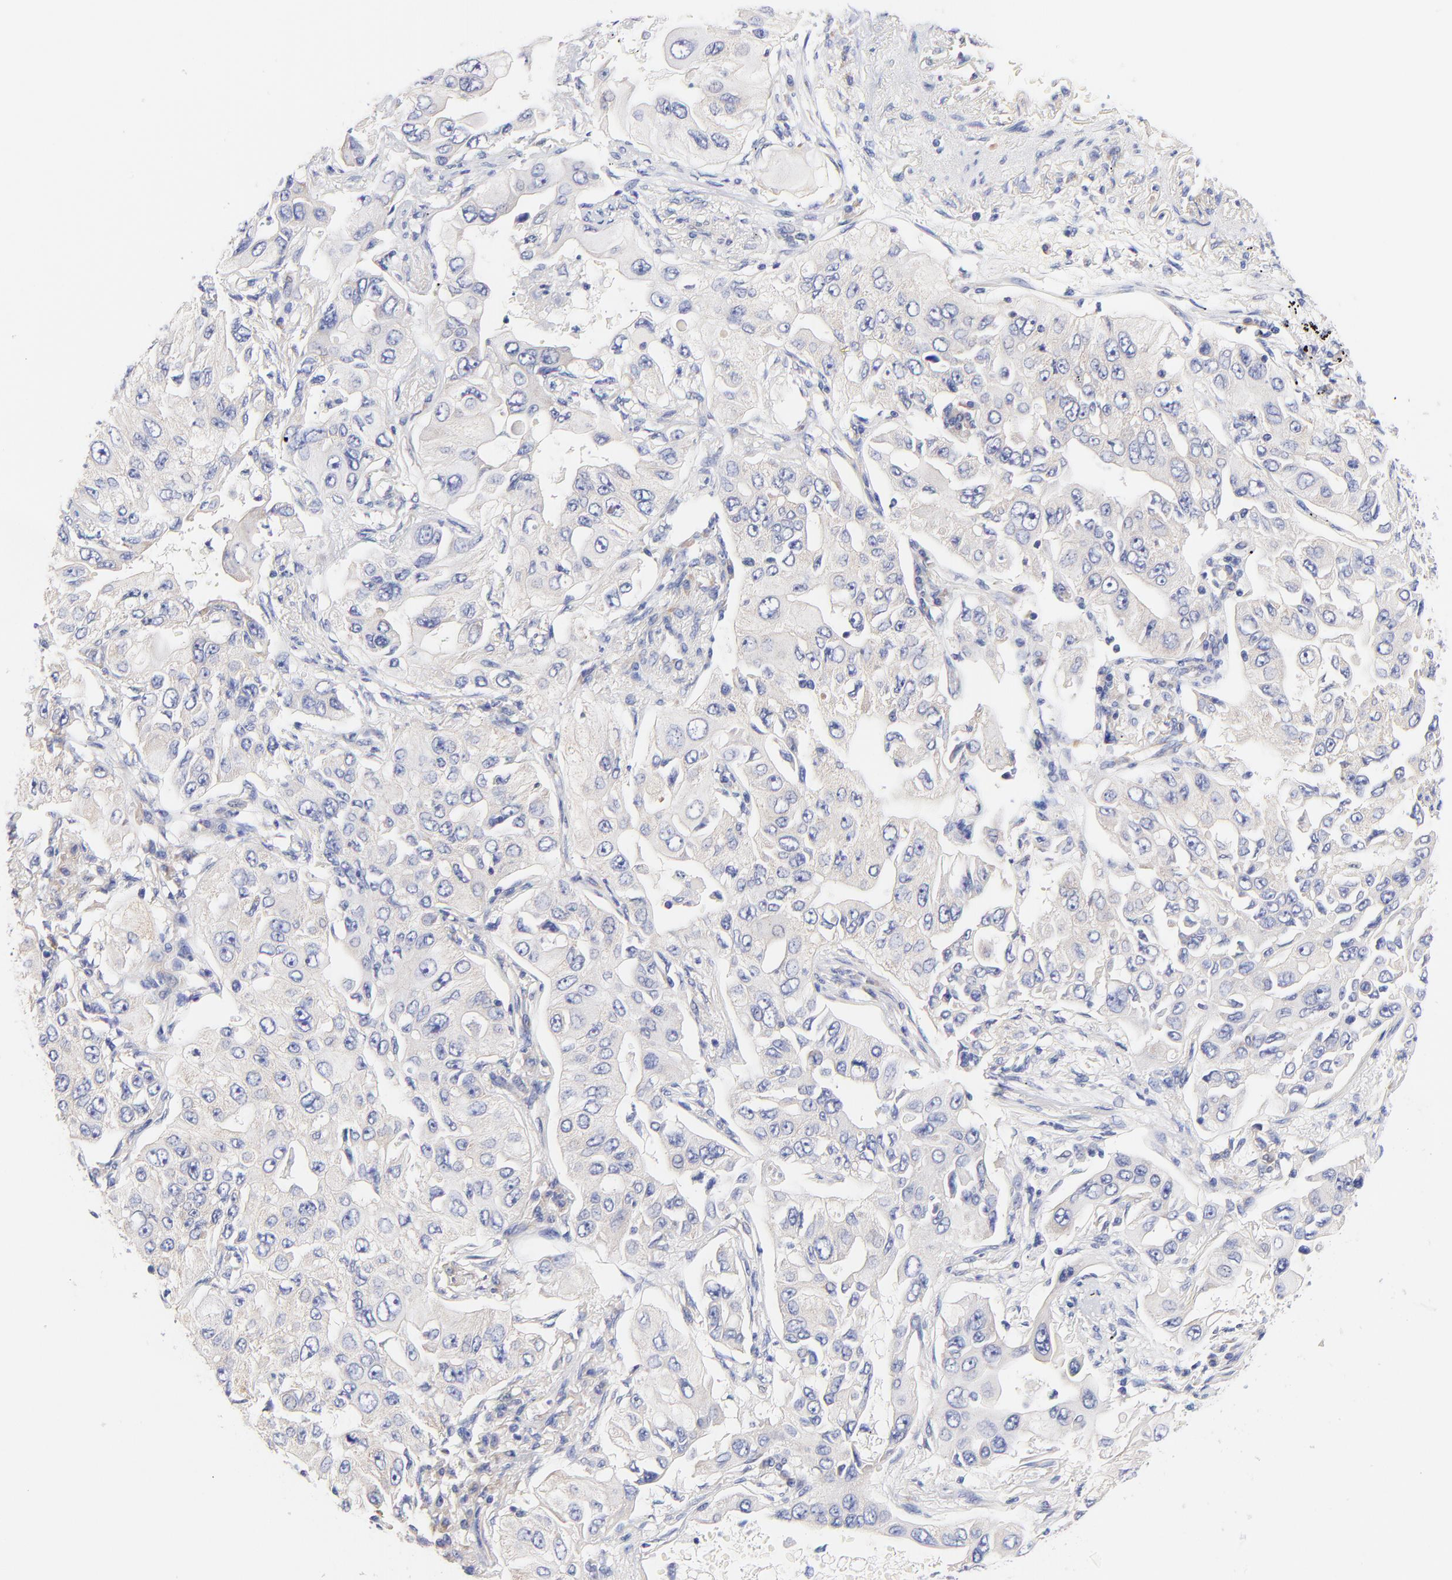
{"staining": {"intensity": "negative", "quantity": "none", "location": "none"}, "tissue": "lung cancer", "cell_type": "Tumor cells", "image_type": "cancer", "snomed": [{"axis": "morphology", "description": "Adenocarcinoma, NOS"}, {"axis": "topography", "description": "Lung"}], "caption": "Immunohistochemistry histopathology image of neoplastic tissue: lung cancer (adenocarcinoma) stained with DAB (3,3'-diaminobenzidine) exhibits no significant protein expression in tumor cells.", "gene": "TNFRSF13C", "patient": {"sex": "male", "age": 84}}